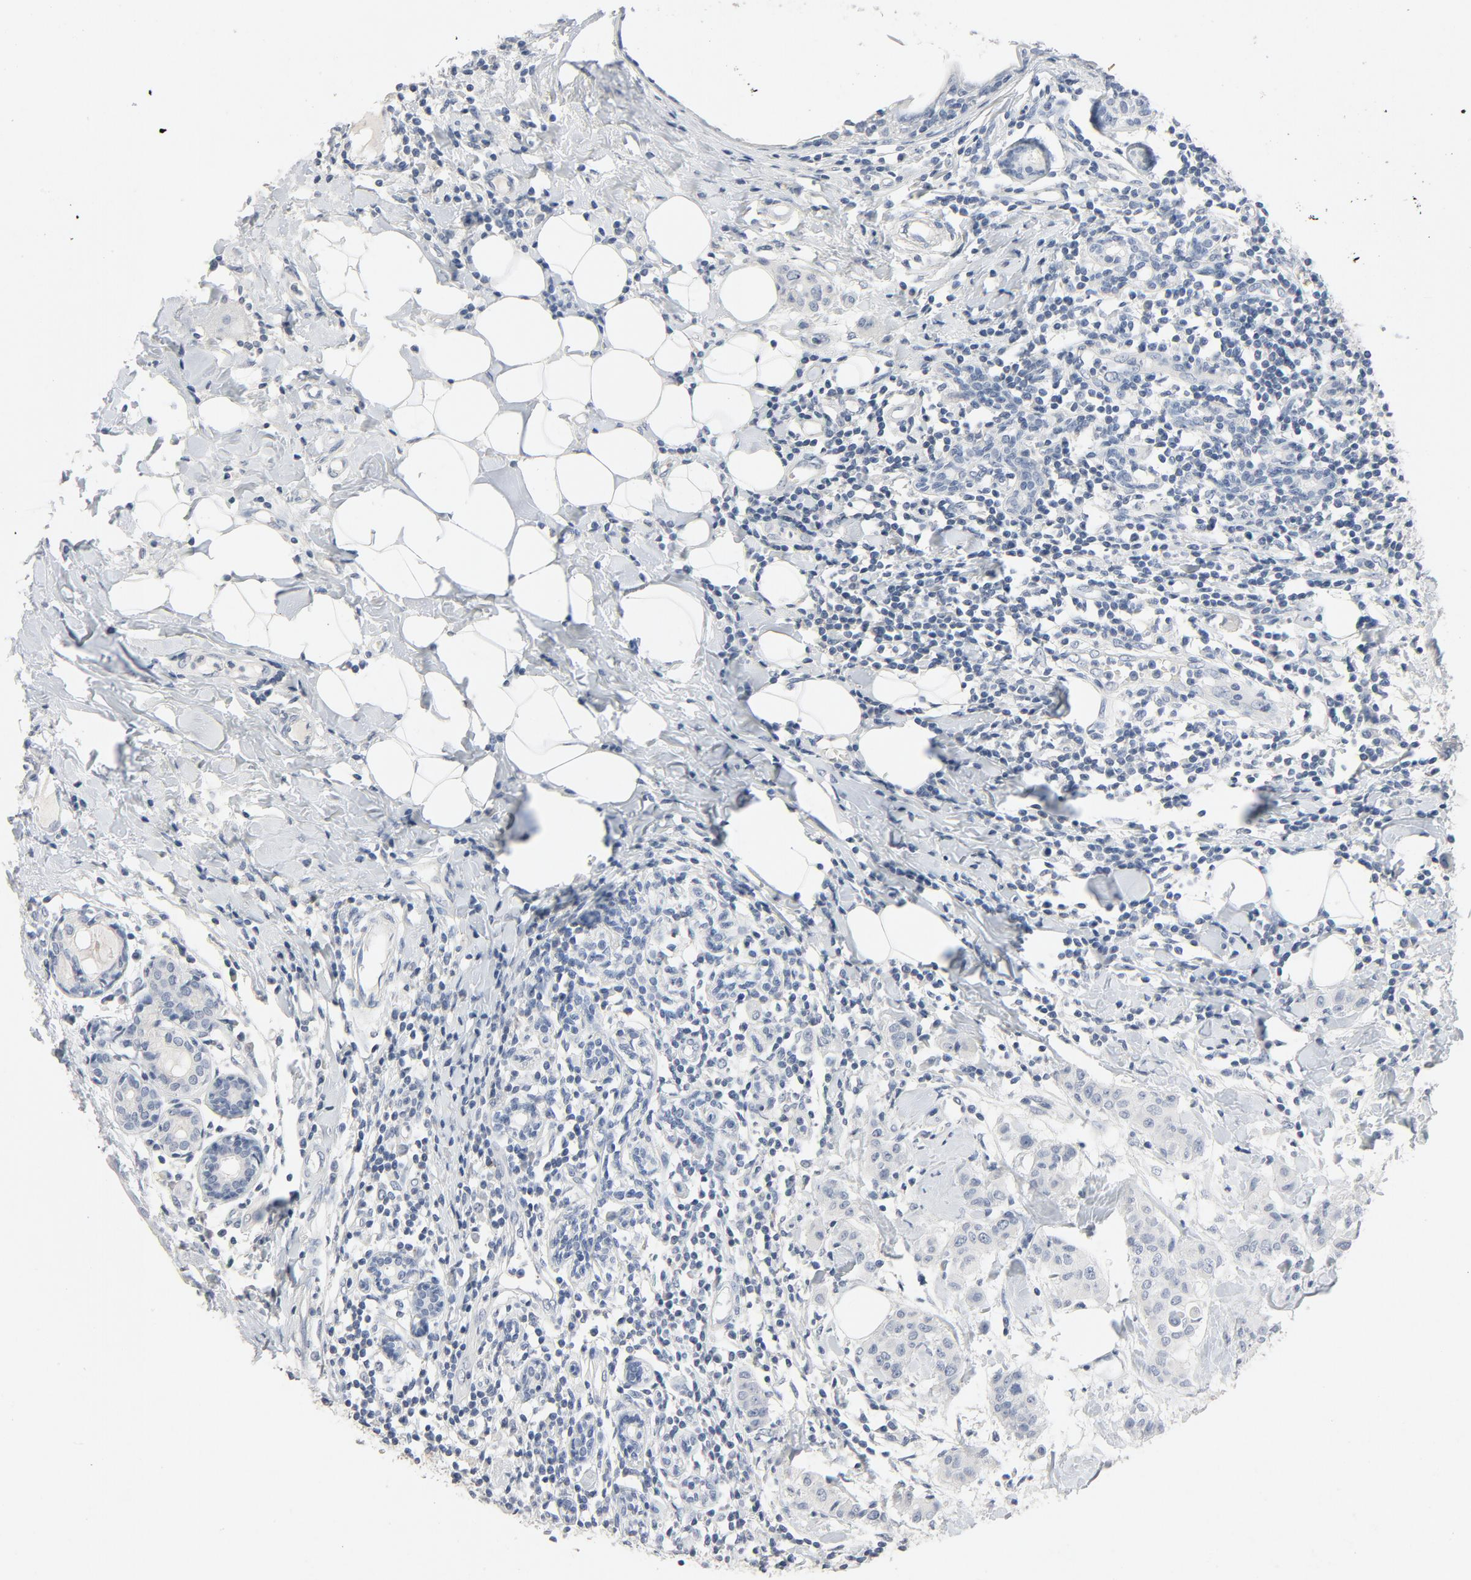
{"staining": {"intensity": "negative", "quantity": "none", "location": "none"}, "tissue": "breast cancer", "cell_type": "Tumor cells", "image_type": "cancer", "snomed": [{"axis": "morphology", "description": "Duct carcinoma"}, {"axis": "topography", "description": "Breast"}], "caption": "The IHC micrograph has no significant expression in tumor cells of breast cancer tissue.", "gene": "ZCCHC13", "patient": {"sex": "female", "age": 40}}